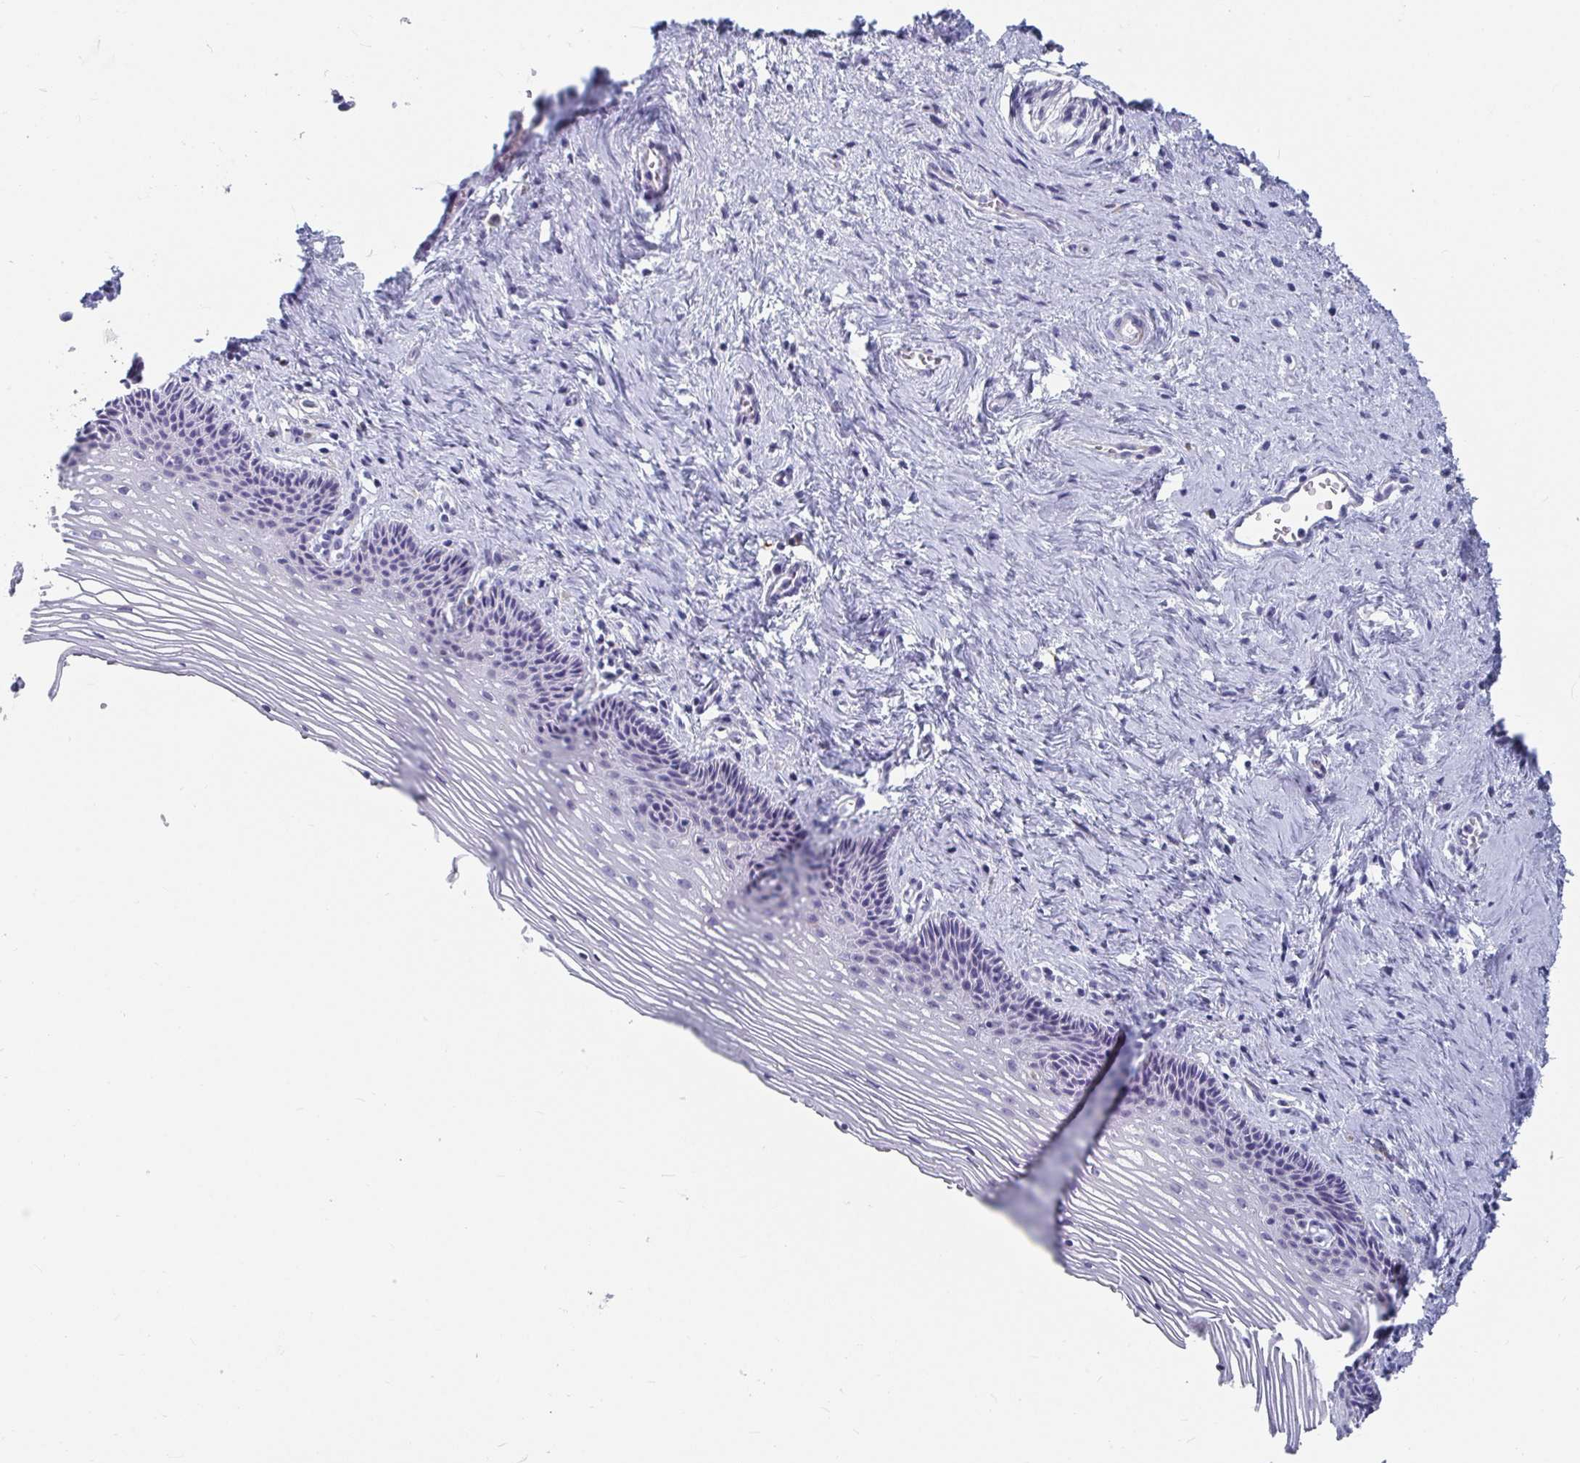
{"staining": {"intensity": "negative", "quantity": "none", "location": "none"}, "tissue": "vagina", "cell_type": "Squamous epithelial cells", "image_type": "normal", "snomed": [{"axis": "morphology", "description": "Normal tissue, NOS"}, {"axis": "topography", "description": "Vagina"}, {"axis": "topography", "description": "Cervix"}], "caption": "IHC histopathology image of normal vagina stained for a protein (brown), which exhibits no expression in squamous epithelial cells.", "gene": "ZFP82", "patient": {"sex": "female", "age": 37}}